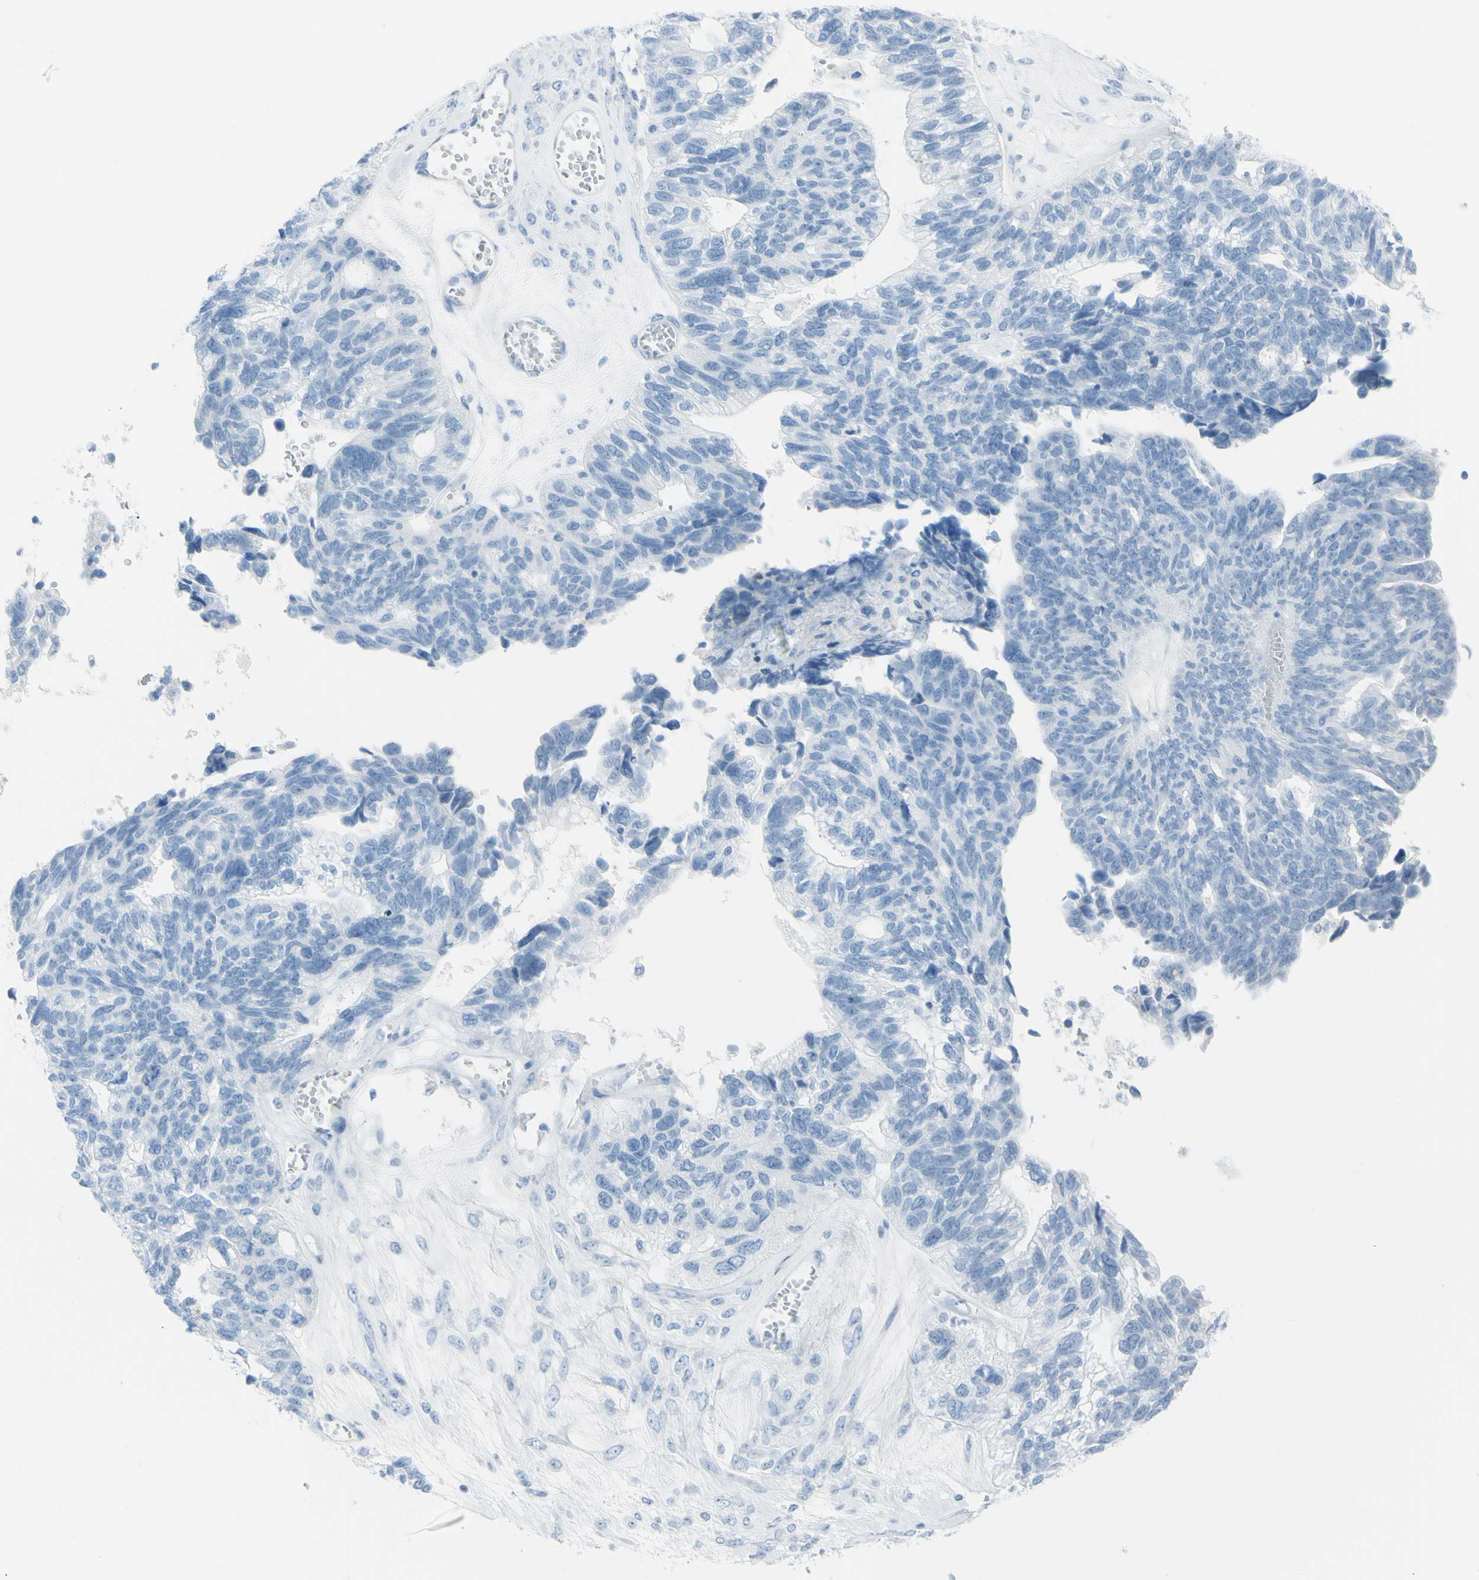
{"staining": {"intensity": "negative", "quantity": "none", "location": "none"}, "tissue": "ovarian cancer", "cell_type": "Tumor cells", "image_type": "cancer", "snomed": [{"axis": "morphology", "description": "Cystadenocarcinoma, serous, NOS"}, {"axis": "topography", "description": "Ovary"}], "caption": "Micrograph shows no significant protein staining in tumor cells of ovarian serous cystadenocarcinoma.", "gene": "TFPI2", "patient": {"sex": "female", "age": 79}}